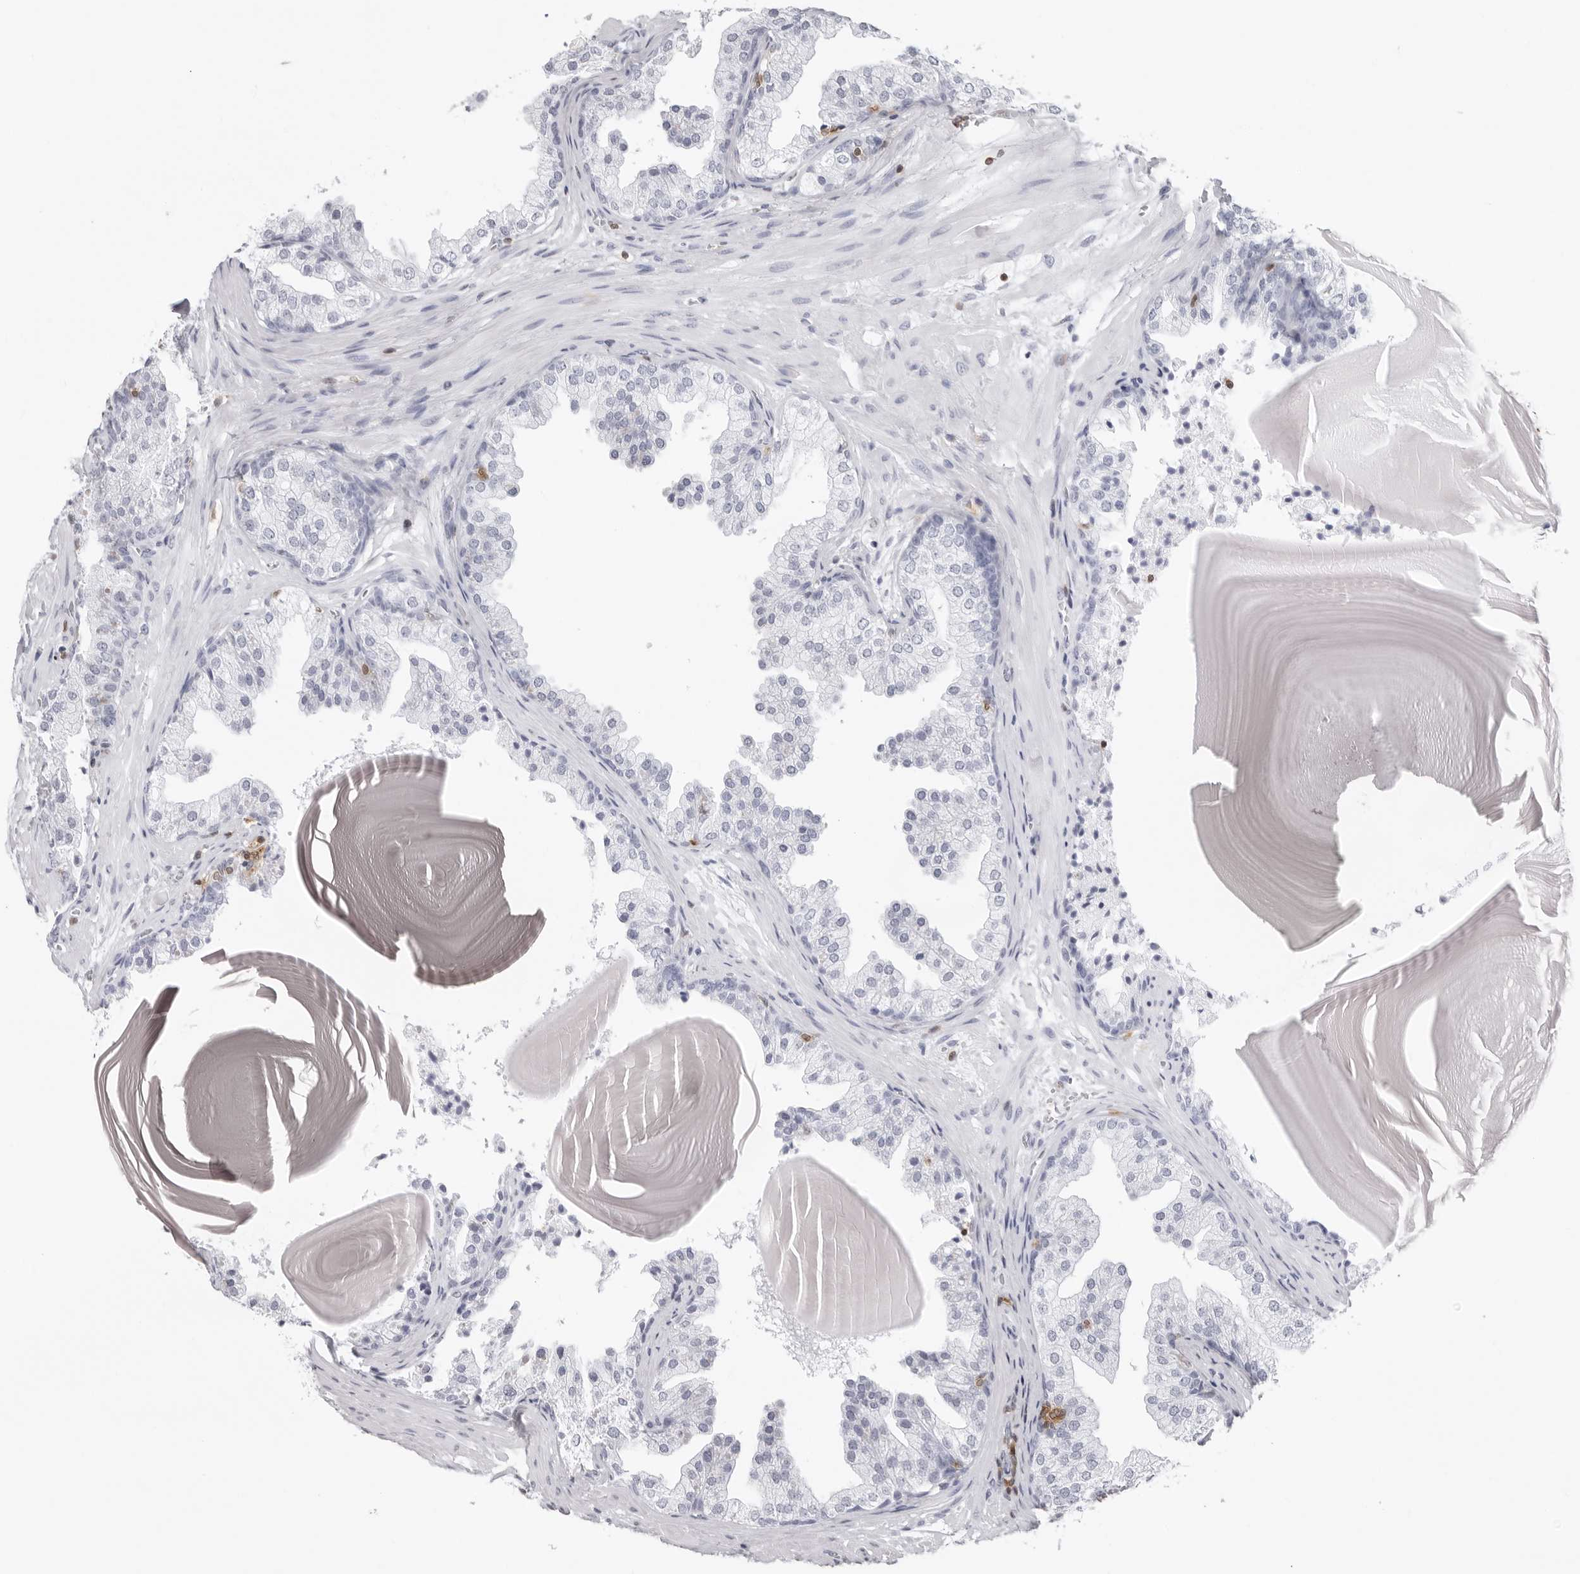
{"staining": {"intensity": "negative", "quantity": "none", "location": "none"}, "tissue": "prostate", "cell_type": "Glandular cells", "image_type": "normal", "snomed": [{"axis": "morphology", "description": "Normal tissue, NOS"}, {"axis": "topography", "description": "Prostate"}], "caption": "Immunohistochemical staining of unremarkable prostate shows no significant staining in glandular cells. (Brightfield microscopy of DAB (3,3'-diaminobenzidine) immunohistochemistry (IHC) at high magnification).", "gene": "FMNL1", "patient": {"sex": "male", "age": 48}}